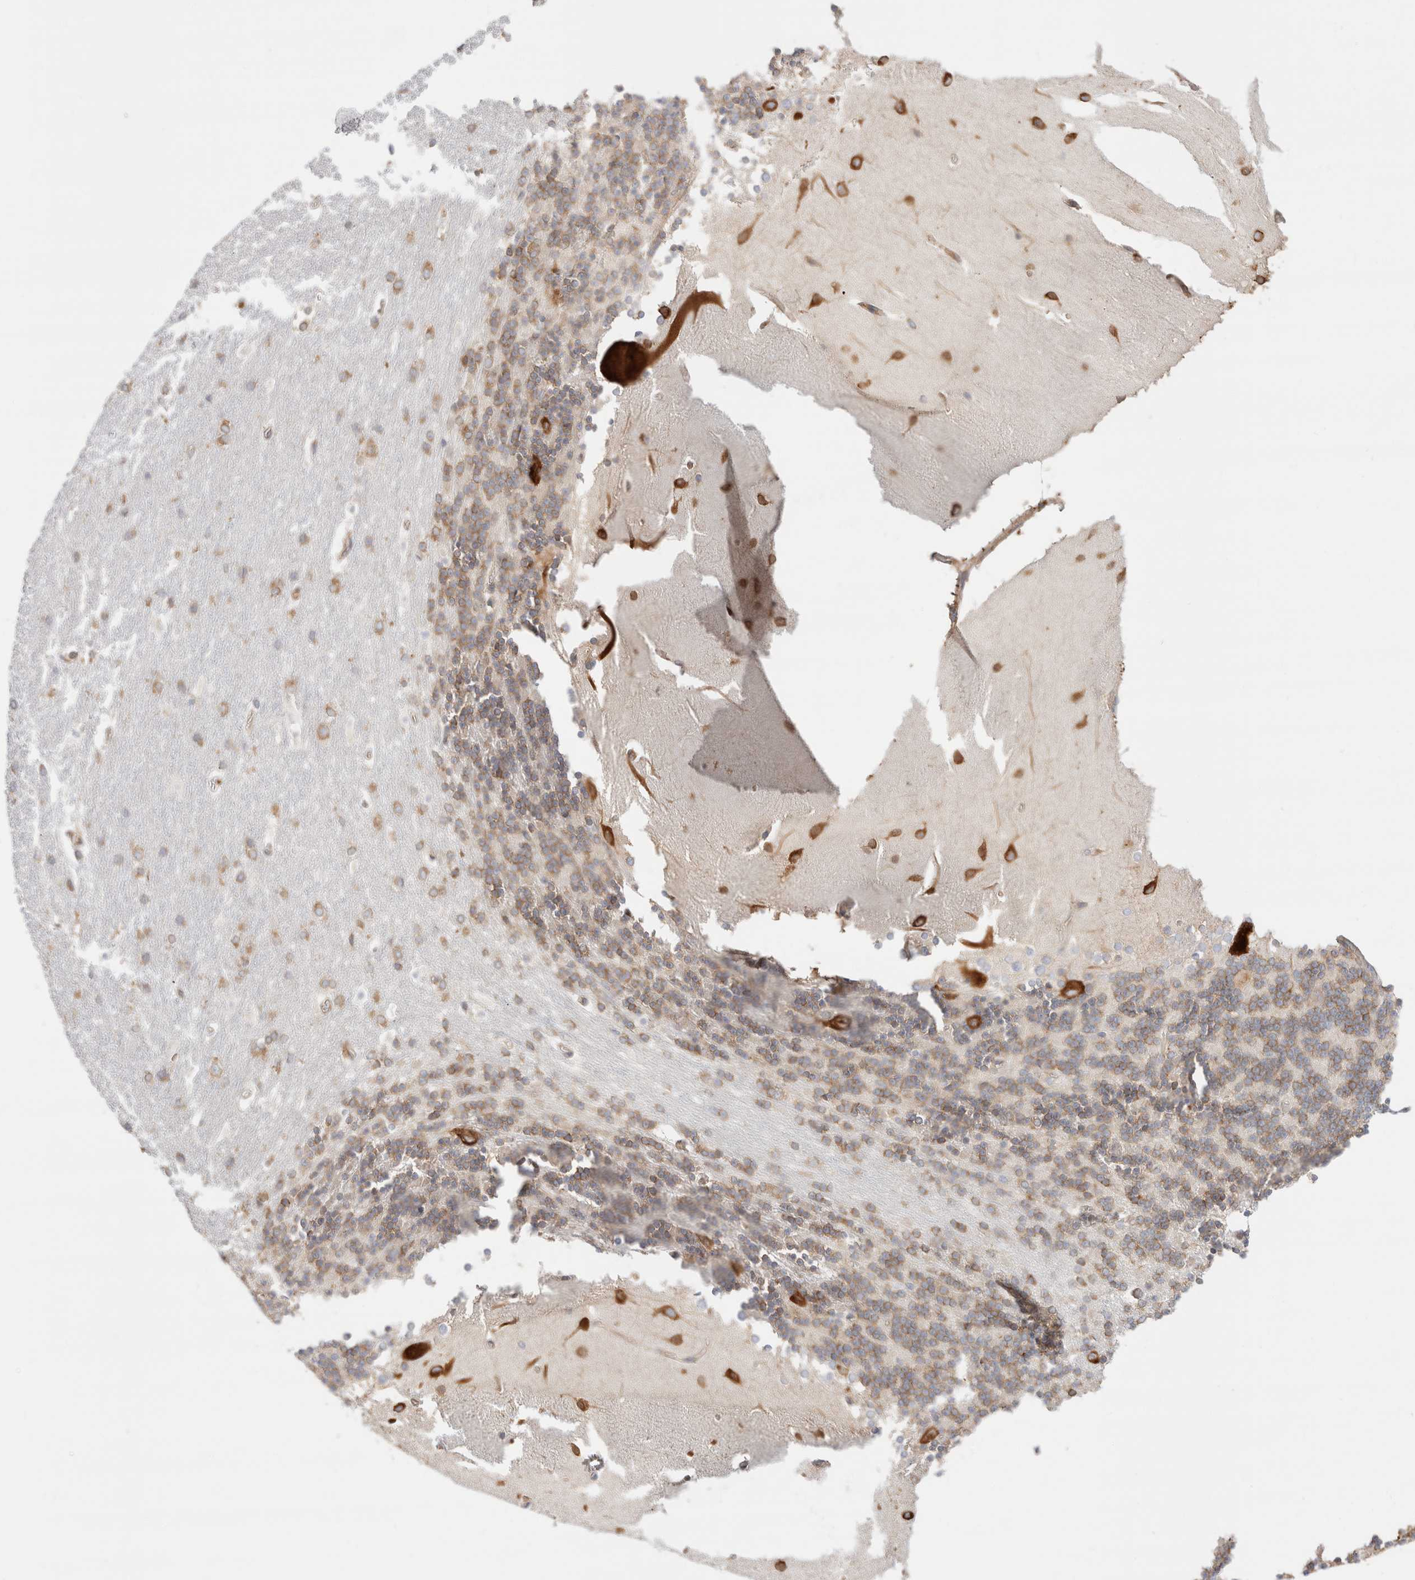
{"staining": {"intensity": "moderate", "quantity": ">75%", "location": "cytoplasmic/membranous"}, "tissue": "cerebellum", "cell_type": "Cells in granular layer", "image_type": "normal", "snomed": [{"axis": "morphology", "description": "Normal tissue, NOS"}, {"axis": "topography", "description": "Cerebellum"}], "caption": "Cerebellum stained with DAB immunohistochemistry (IHC) reveals medium levels of moderate cytoplasmic/membranous expression in about >75% of cells in granular layer.", "gene": "ZC2HC1A", "patient": {"sex": "female", "age": 19}}